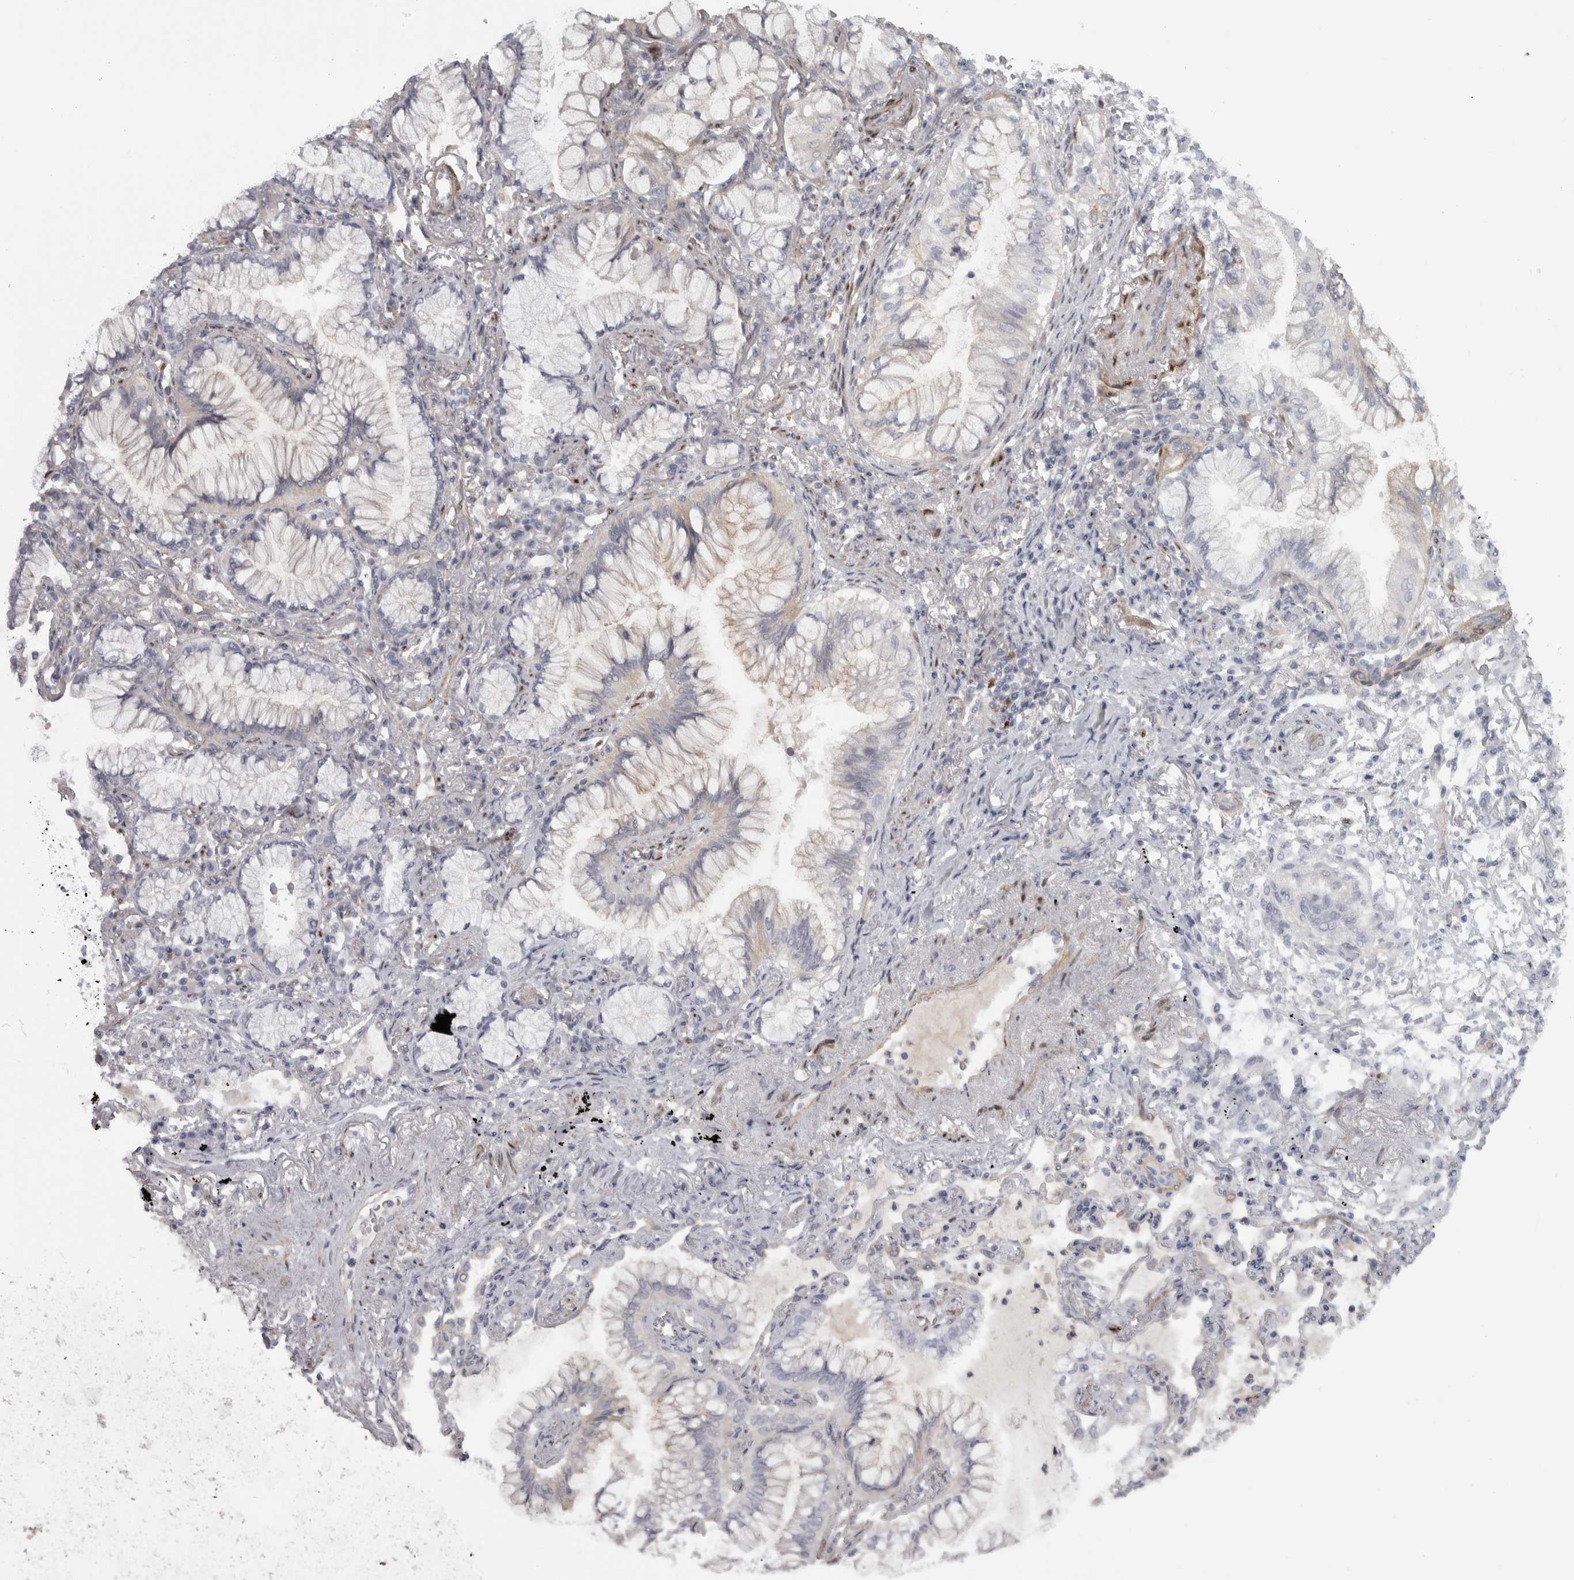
{"staining": {"intensity": "weak", "quantity": "<25%", "location": "cytoplasmic/membranous"}, "tissue": "lung cancer", "cell_type": "Tumor cells", "image_type": "cancer", "snomed": [{"axis": "morphology", "description": "Adenocarcinoma, NOS"}, {"axis": "topography", "description": "Lung"}], "caption": "Tumor cells are negative for brown protein staining in lung adenocarcinoma. The staining was performed using DAB (3,3'-diaminobenzidine) to visualize the protein expression in brown, while the nuclei were stained in blue with hematoxylin (Magnification: 20x).", "gene": "PPP1R12B", "patient": {"sex": "female", "age": 70}}